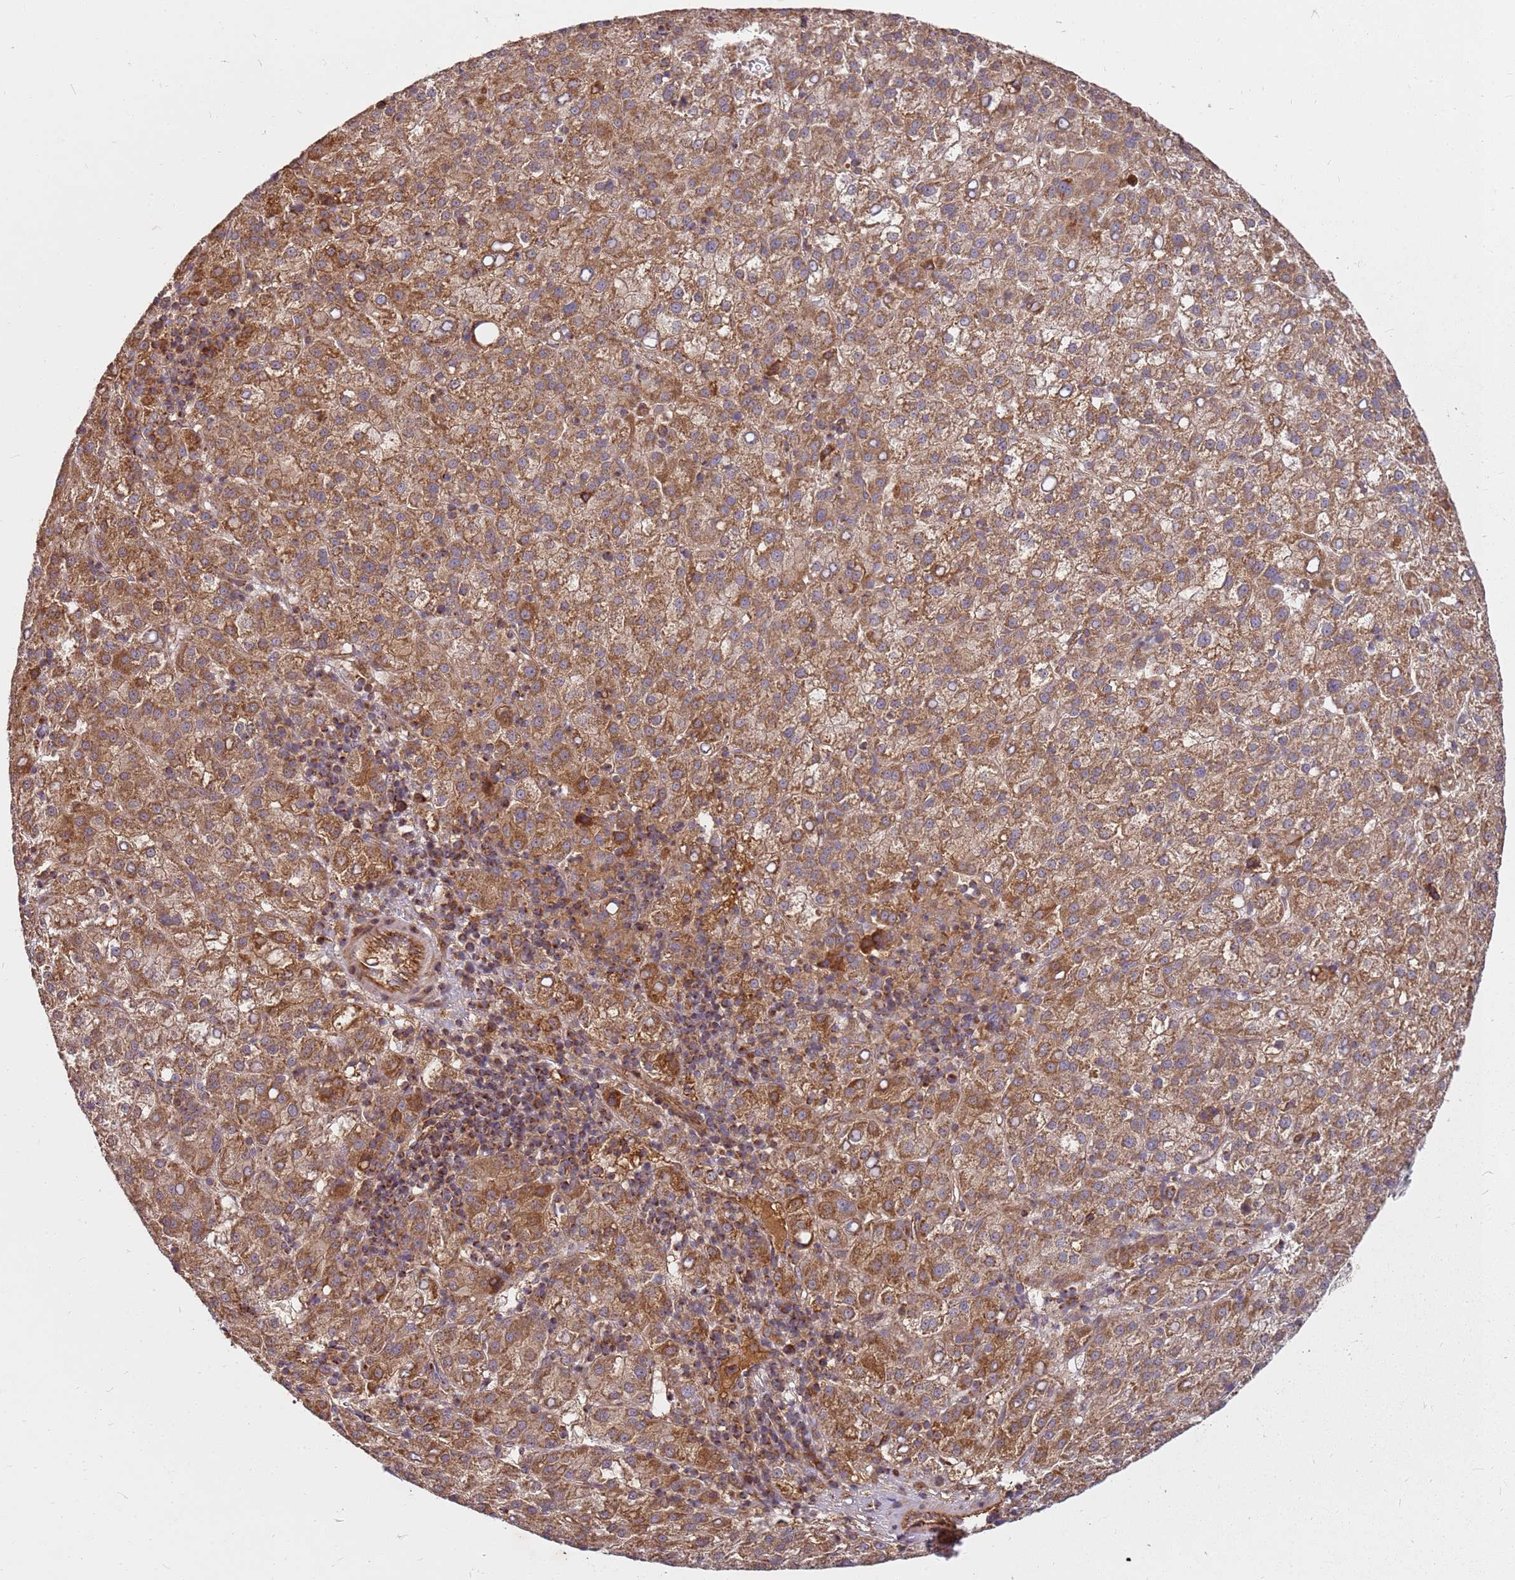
{"staining": {"intensity": "moderate", "quantity": ">75%", "location": "cytoplasmic/membranous"}, "tissue": "liver cancer", "cell_type": "Tumor cells", "image_type": "cancer", "snomed": [{"axis": "morphology", "description": "Carcinoma, Hepatocellular, NOS"}, {"axis": "topography", "description": "Liver"}], "caption": "IHC photomicrograph of liver hepatocellular carcinoma stained for a protein (brown), which exhibits medium levels of moderate cytoplasmic/membranous expression in about >75% of tumor cells.", "gene": "CCDC159", "patient": {"sex": "female", "age": 58}}